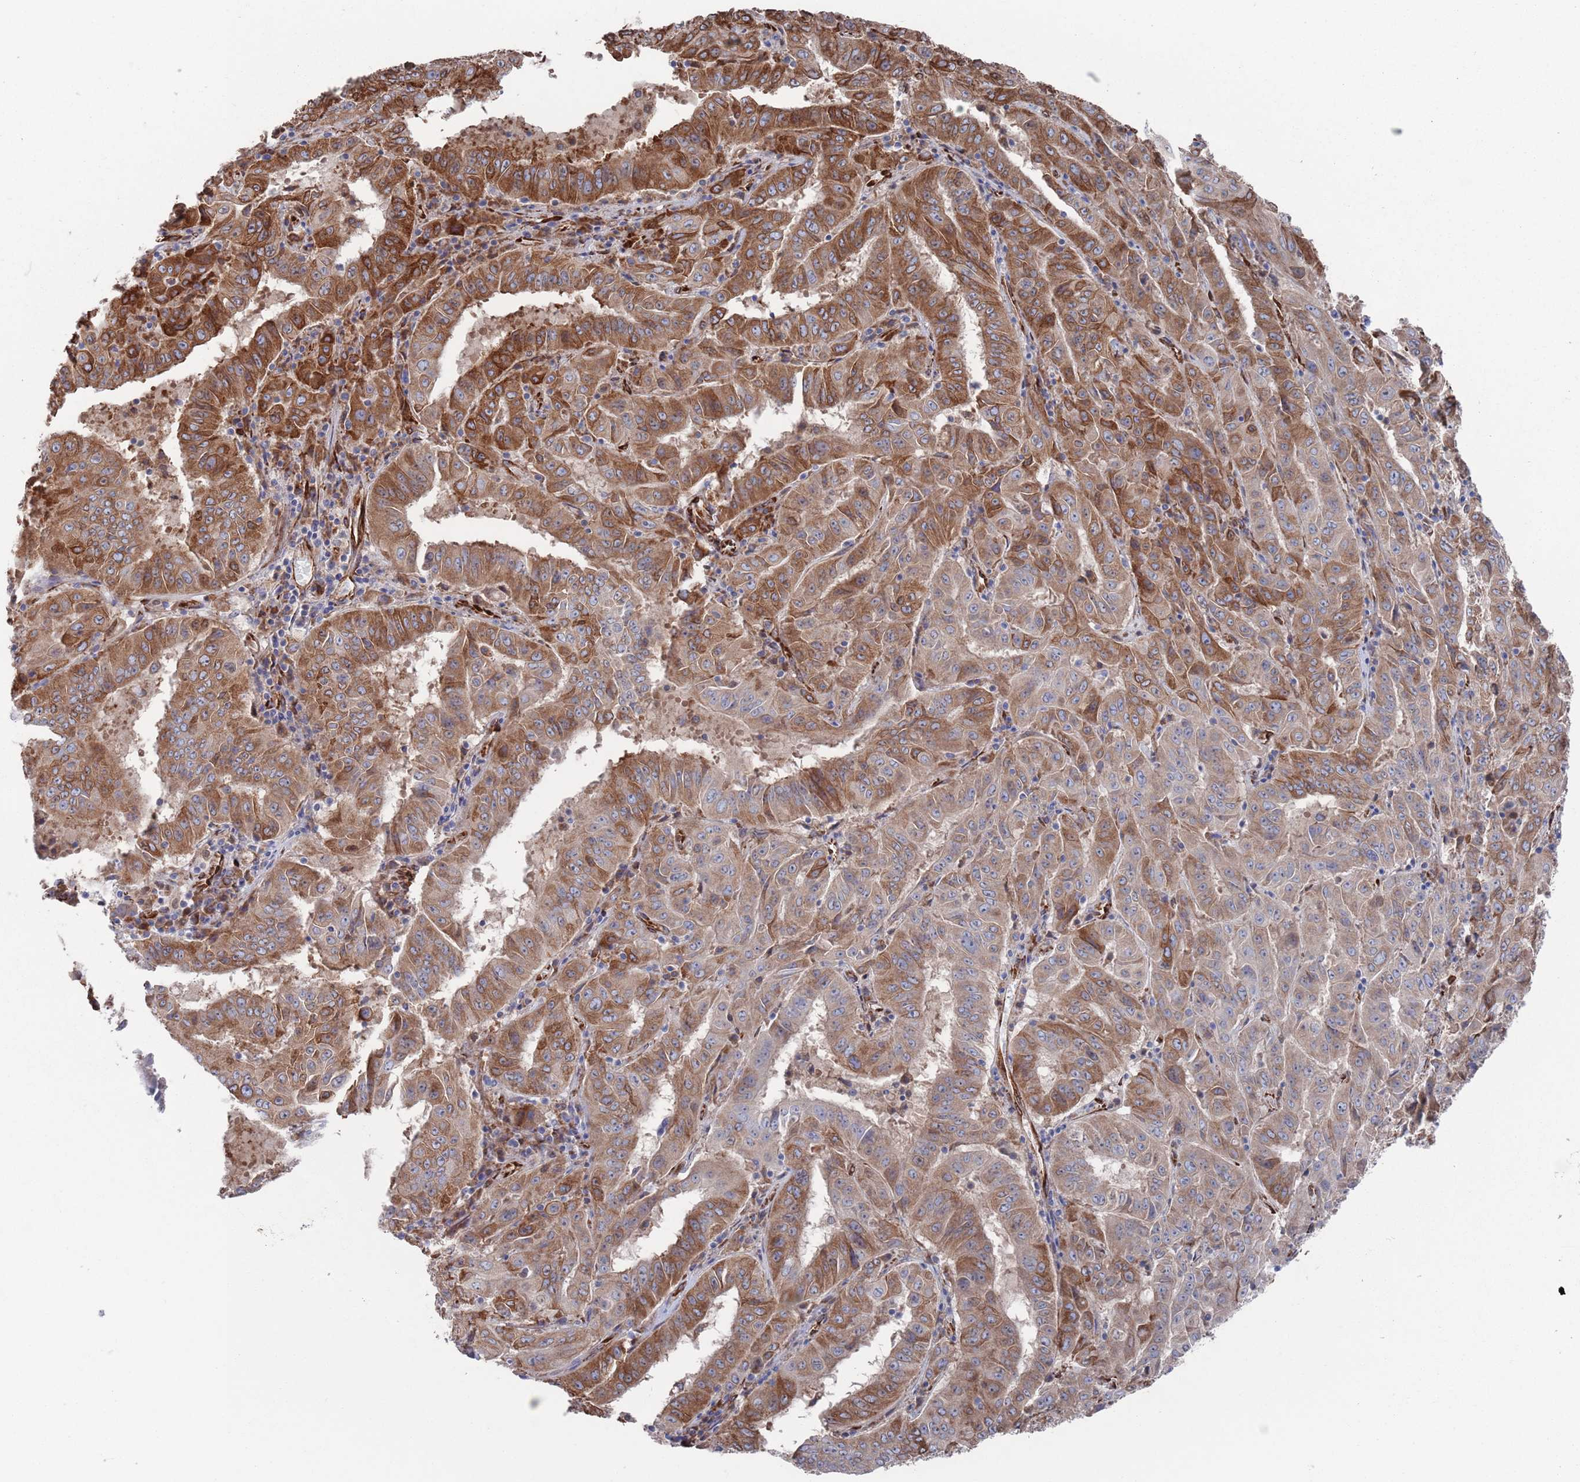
{"staining": {"intensity": "strong", "quantity": "25%-75%", "location": "cytoplasmic/membranous"}, "tissue": "pancreatic cancer", "cell_type": "Tumor cells", "image_type": "cancer", "snomed": [{"axis": "morphology", "description": "Adenocarcinoma, NOS"}, {"axis": "topography", "description": "Pancreas"}], "caption": "IHC image of neoplastic tissue: human pancreatic cancer (adenocarcinoma) stained using IHC displays high levels of strong protein expression localized specifically in the cytoplasmic/membranous of tumor cells, appearing as a cytoplasmic/membranous brown color.", "gene": "CCDC106", "patient": {"sex": "male", "age": 63}}